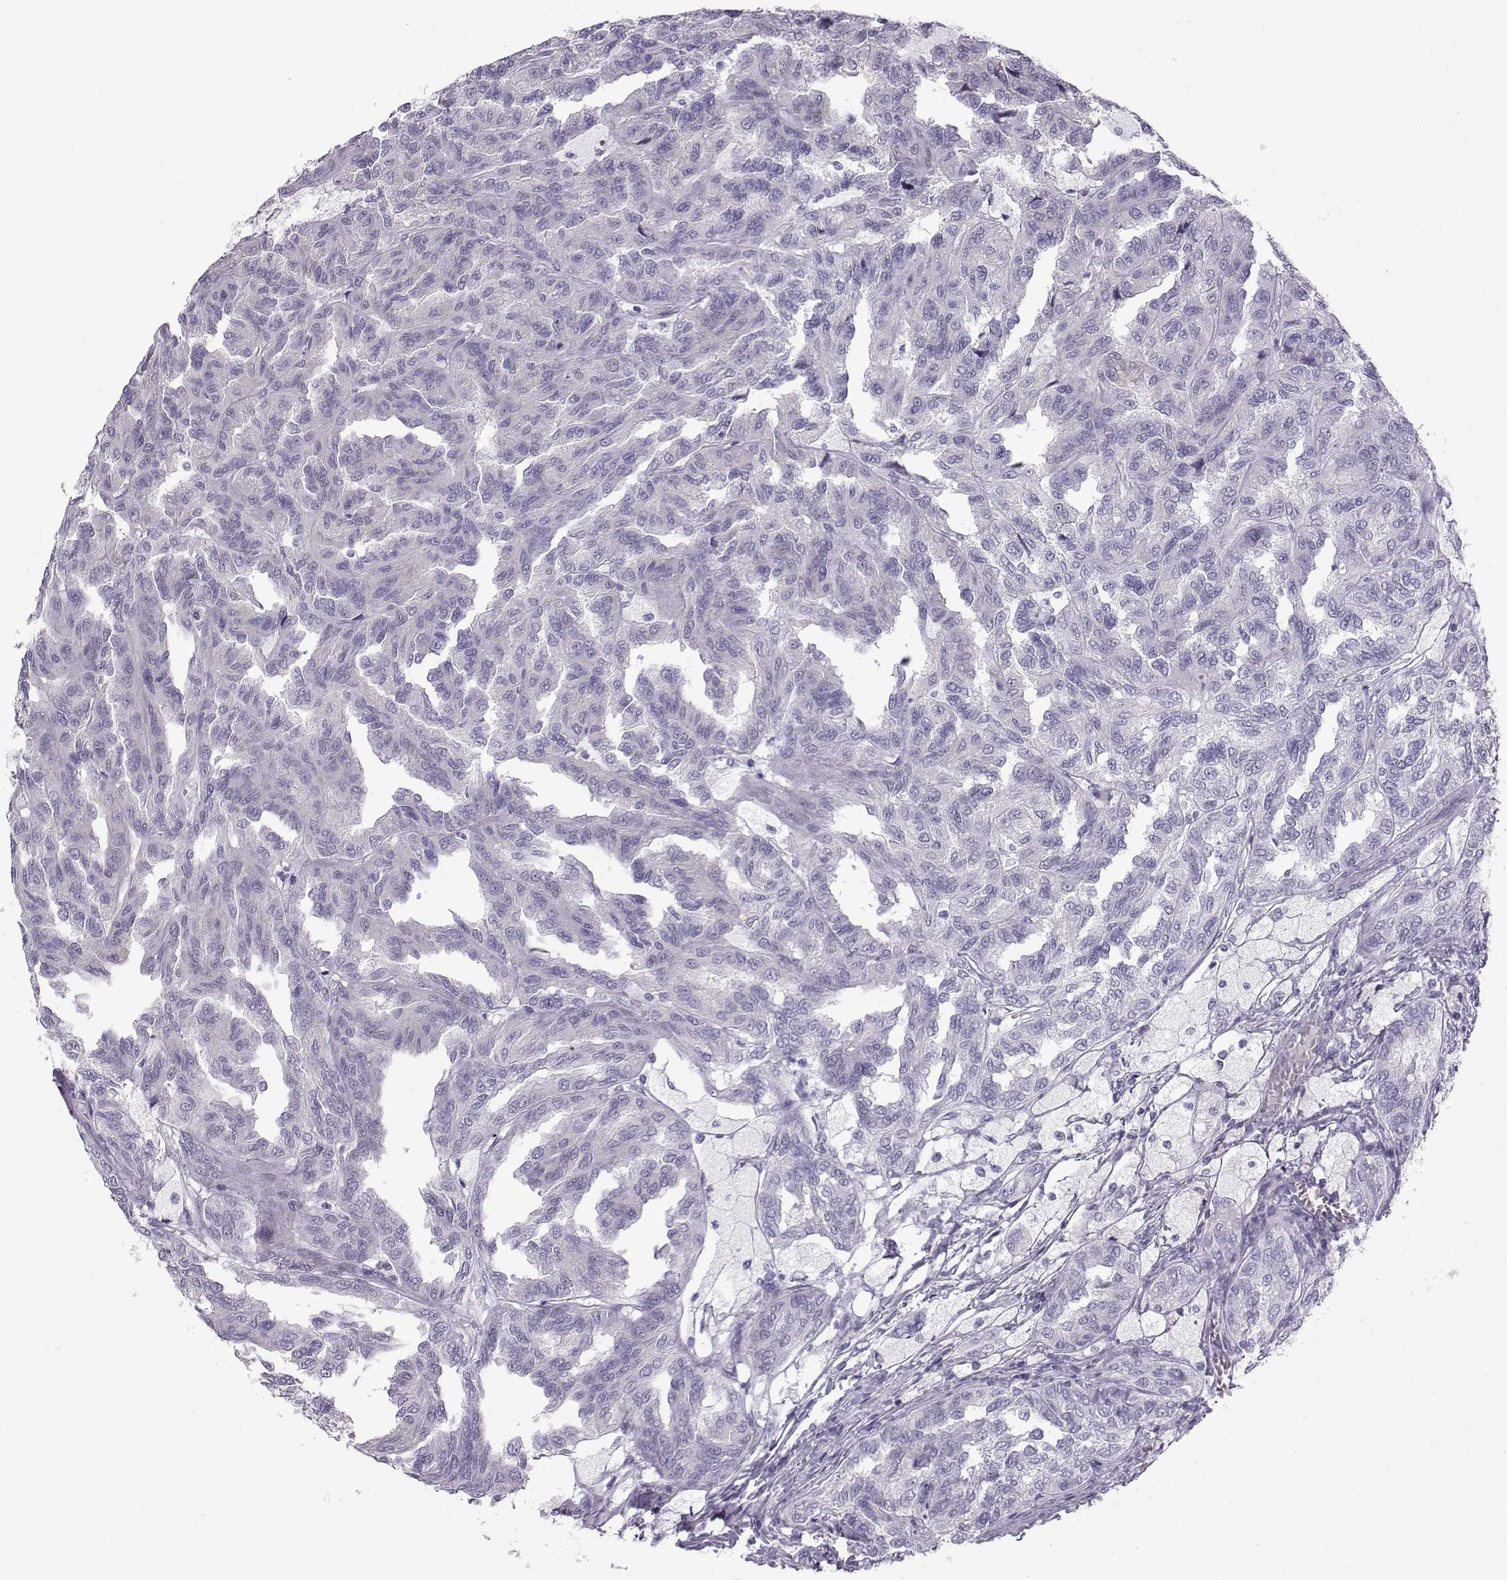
{"staining": {"intensity": "negative", "quantity": "none", "location": "none"}, "tissue": "renal cancer", "cell_type": "Tumor cells", "image_type": "cancer", "snomed": [{"axis": "morphology", "description": "Adenocarcinoma, NOS"}, {"axis": "topography", "description": "Kidney"}], "caption": "Immunohistochemistry (IHC) of human renal cancer reveals no staining in tumor cells. The staining is performed using DAB brown chromogen with nuclei counter-stained in using hematoxylin.", "gene": "DMRT3", "patient": {"sex": "male", "age": 79}}